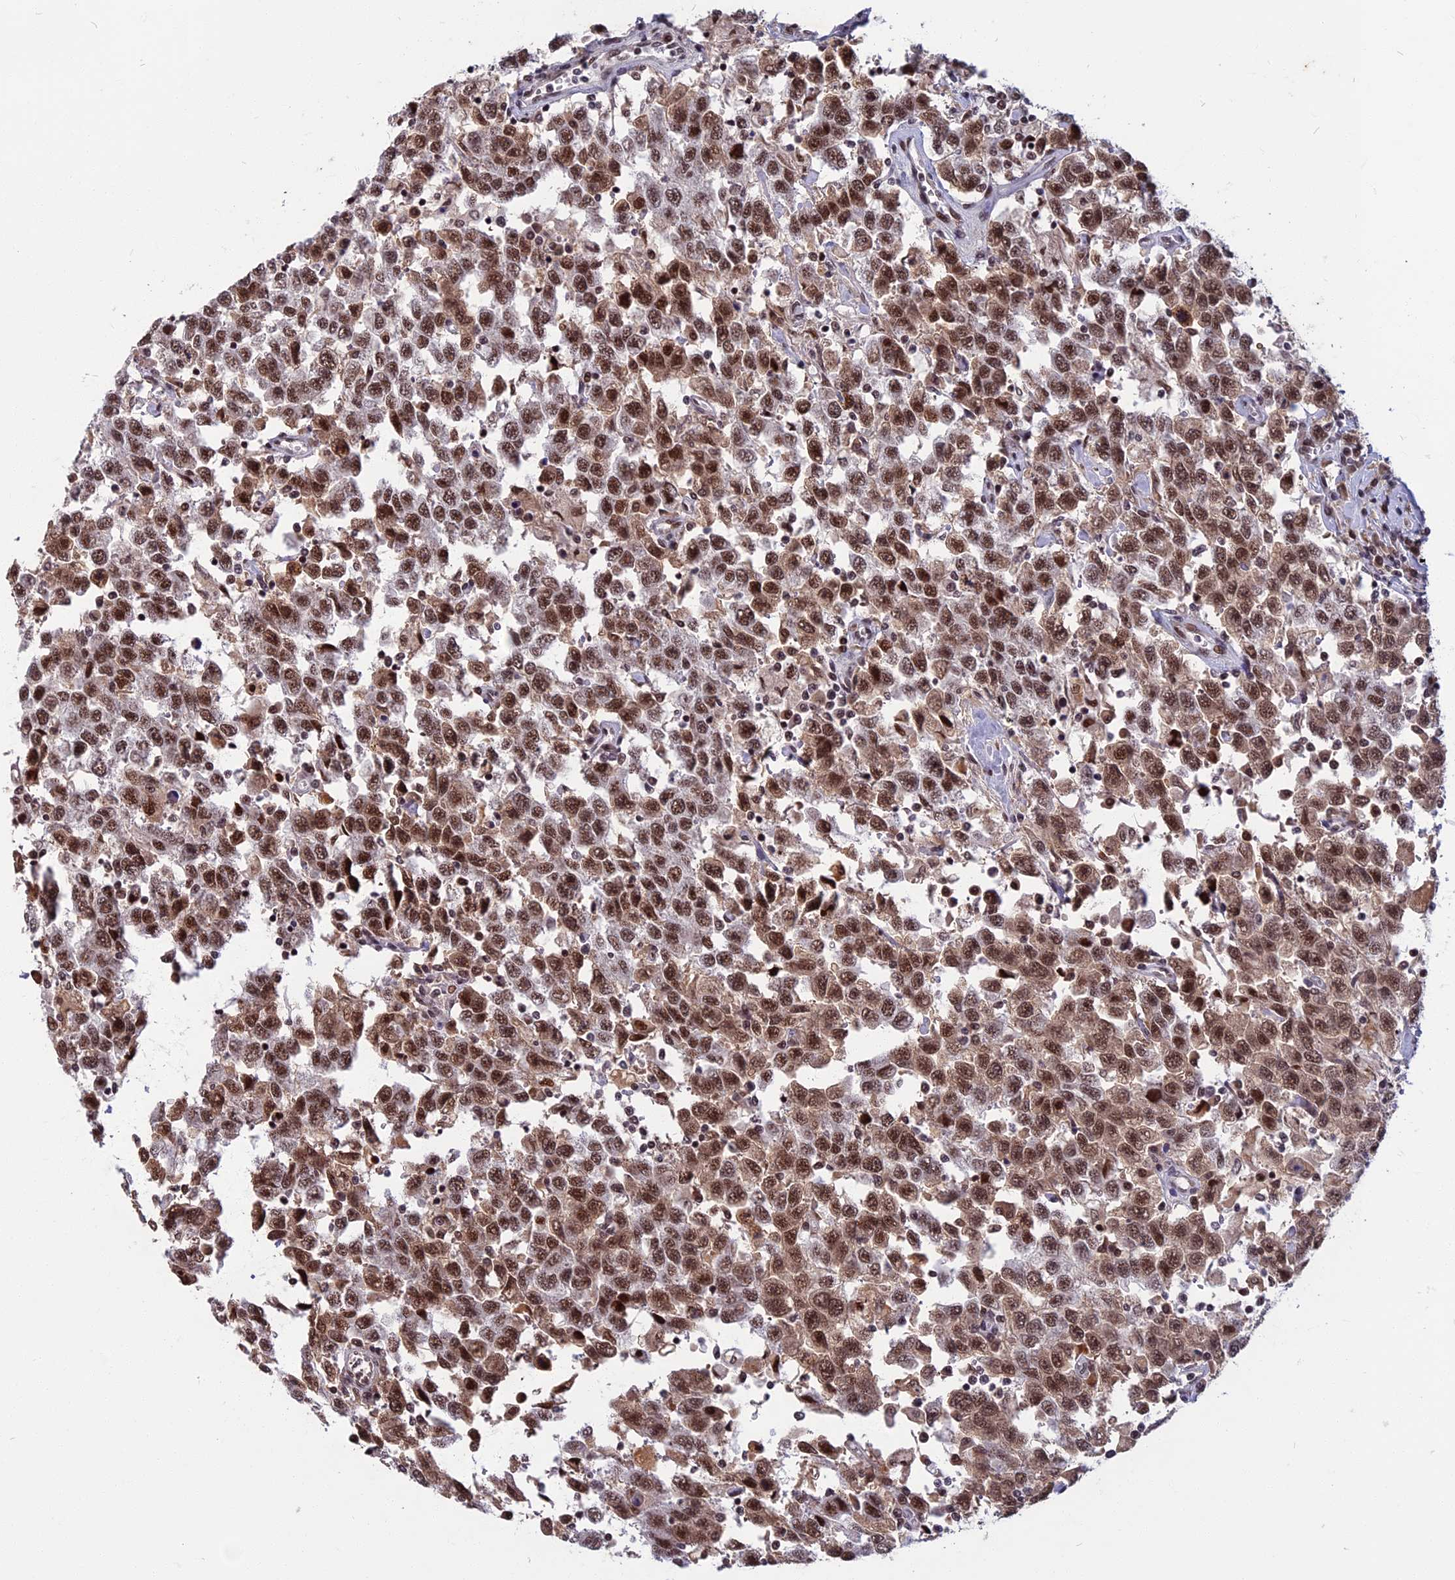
{"staining": {"intensity": "moderate", "quantity": ">75%", "location": "nuclear"}, "tissue": "testis cancer", "cell_type": "Tumor cells", "image_type": "cancer", "snomed": [{"axis": "morphology", "description": "Seminoma, NOS"}, {"axis": "topography", "description": "Testis"}], "caption": "Seminoma (testis) tissue demonstrates moderate nuclear expression in approximately >75% of tumor cells, visualized by immunohistochemistry. The protein is stained brown, and the nuclei are stained in blue (DAB (3,3'-diaminobenzidine) IHC with brightfield microscopy, high magnification).", "gene": "CDC7", "patient": {"sex": "male", "age": 41}}